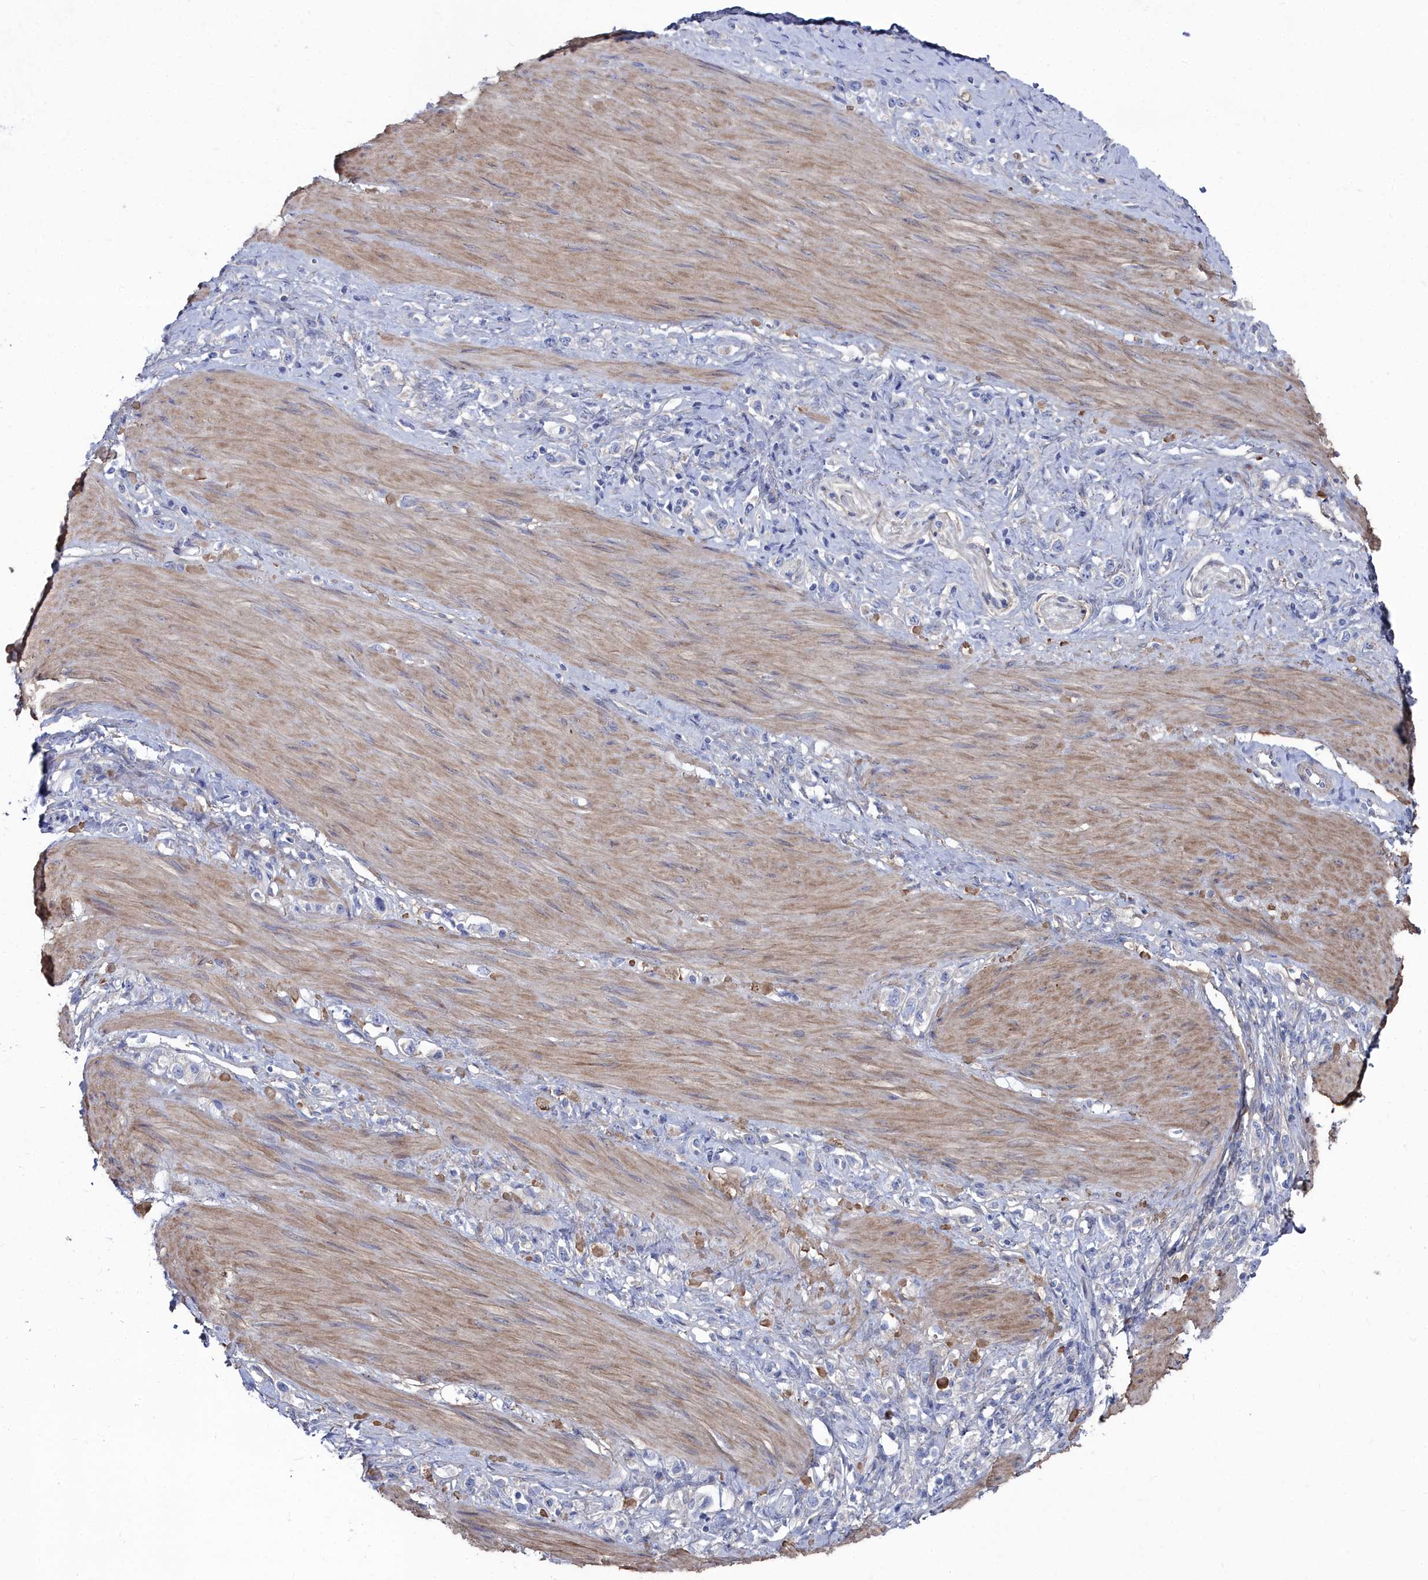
{"staining": {"intensity": "negative", "quantity": "none", "location": "none"}, "tissue": "stomach cancer", "cell_type": "Tumor cells", "image_type": "cancer", "snomed": [{"axis": "morphology", "description": "Adenocarcinoma, NOS"}, {"axis": "topography", "description": "Stomach"}], "caption": "Image shows no significant protein expression in tumor cells of stomach cancer. (DAB (3,3'-diaminobenzidine) immunohistochemistry with hematoxylin counter stain).", "gene": "SHISAL2A", "patient": {"sex": "female", "age": 65}}